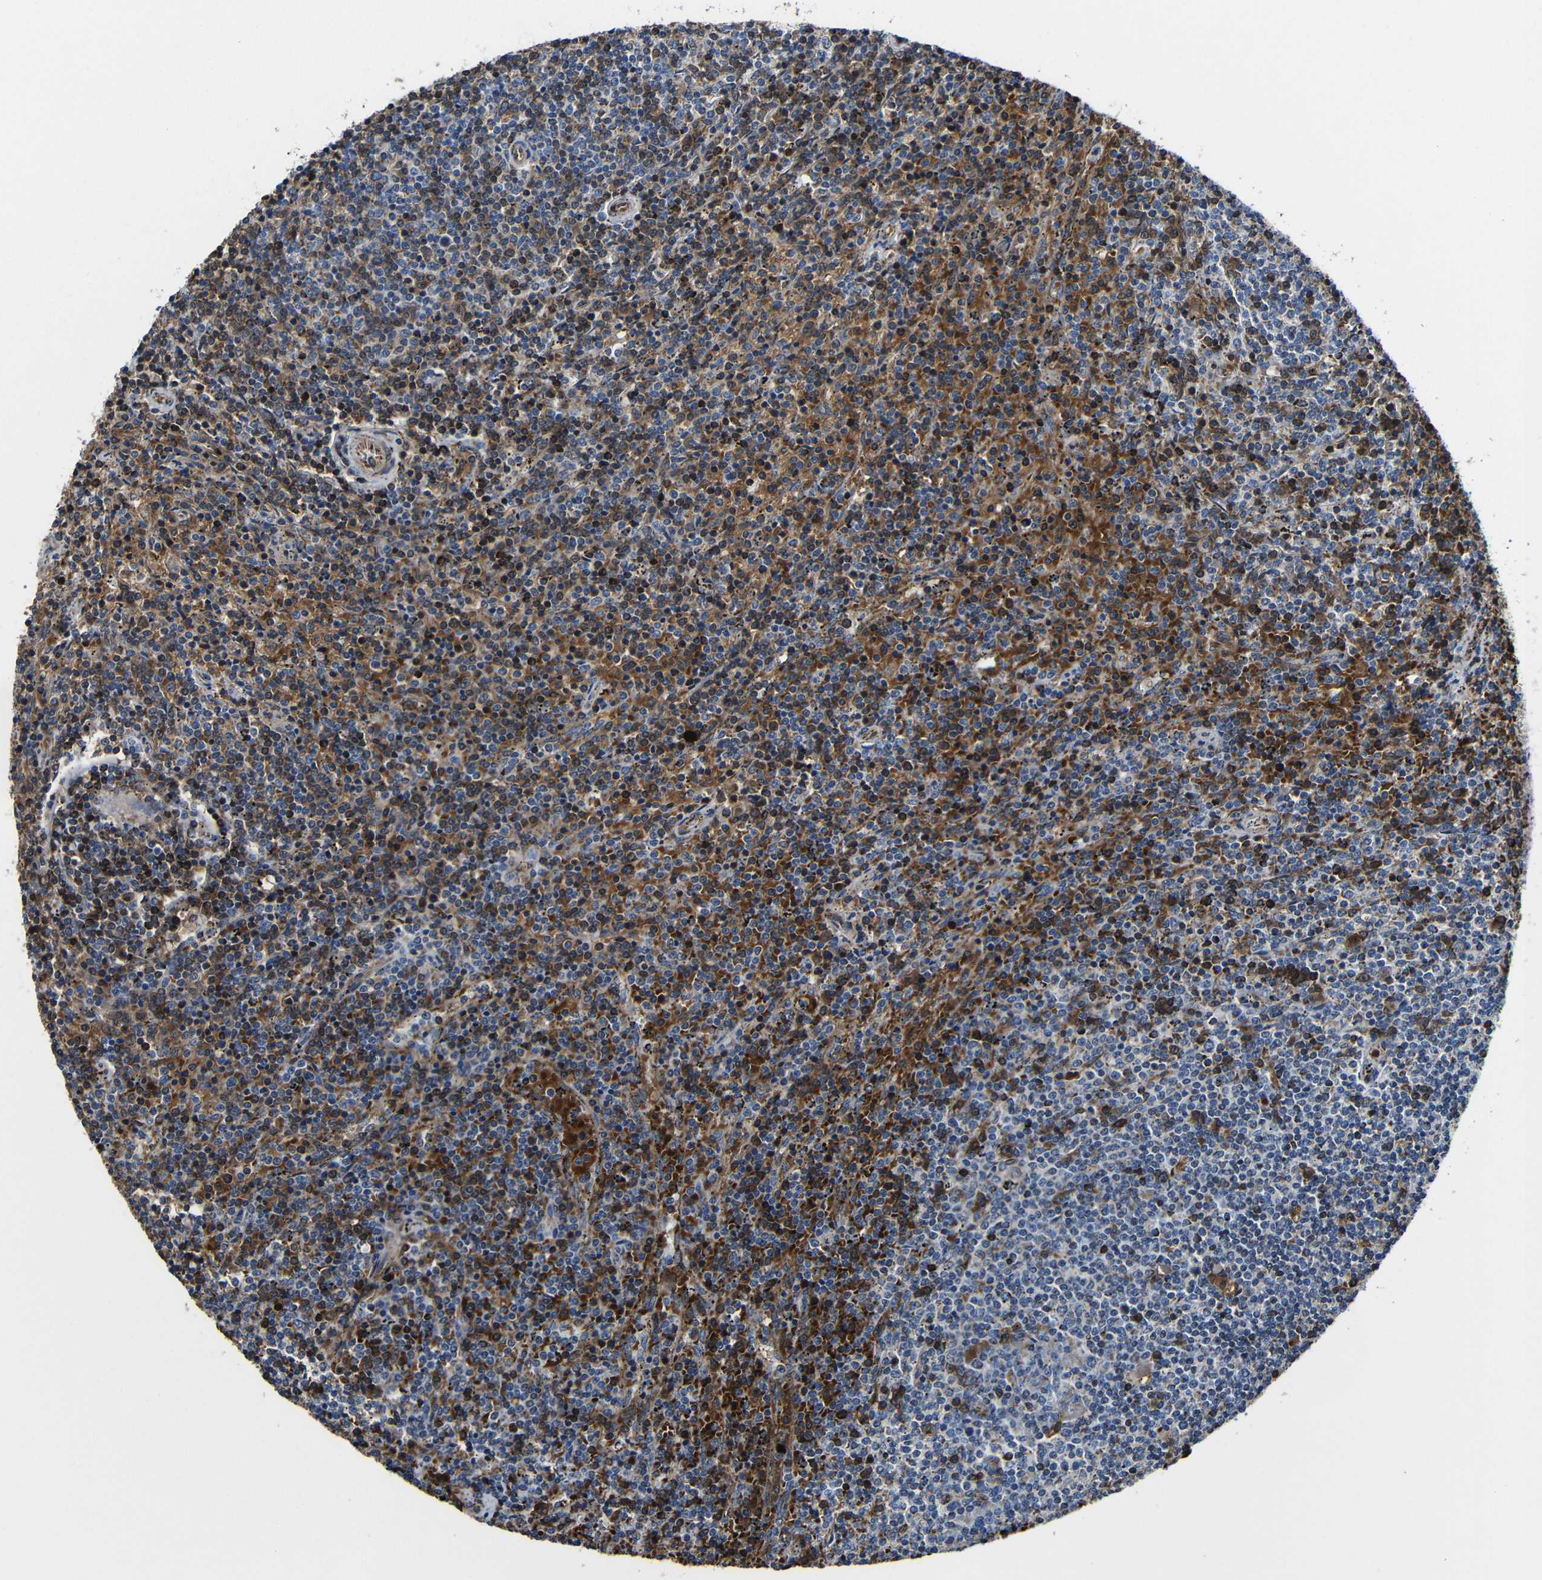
{"staining": {"intensity": "moderate", "quantity": "25%-75%", "location": "cytoplasmic/membranous"}, "tissue": "lymphoma", "cell_type": "Tumor cells", "image_type": "cancer", "snomed": [{"axis": "morphology", "description": "Malignant lymphoma, non-Hodgkin's type, Low grade"}, {"axis": "topography", "description": "Spleen"}], "caption": "Immunohistochemistry (DAB (3,3'-diaminobenzidine)) staining of lymphoma shows moderate cytoplasmic/membranous protein positivity in about 25%-75% of tumor cells. Immunohistochemistry stains the protein in brown and the nuclei are stained blue.", "gene": "CA5B", "patient": {"sex": "female", "age": 50}}